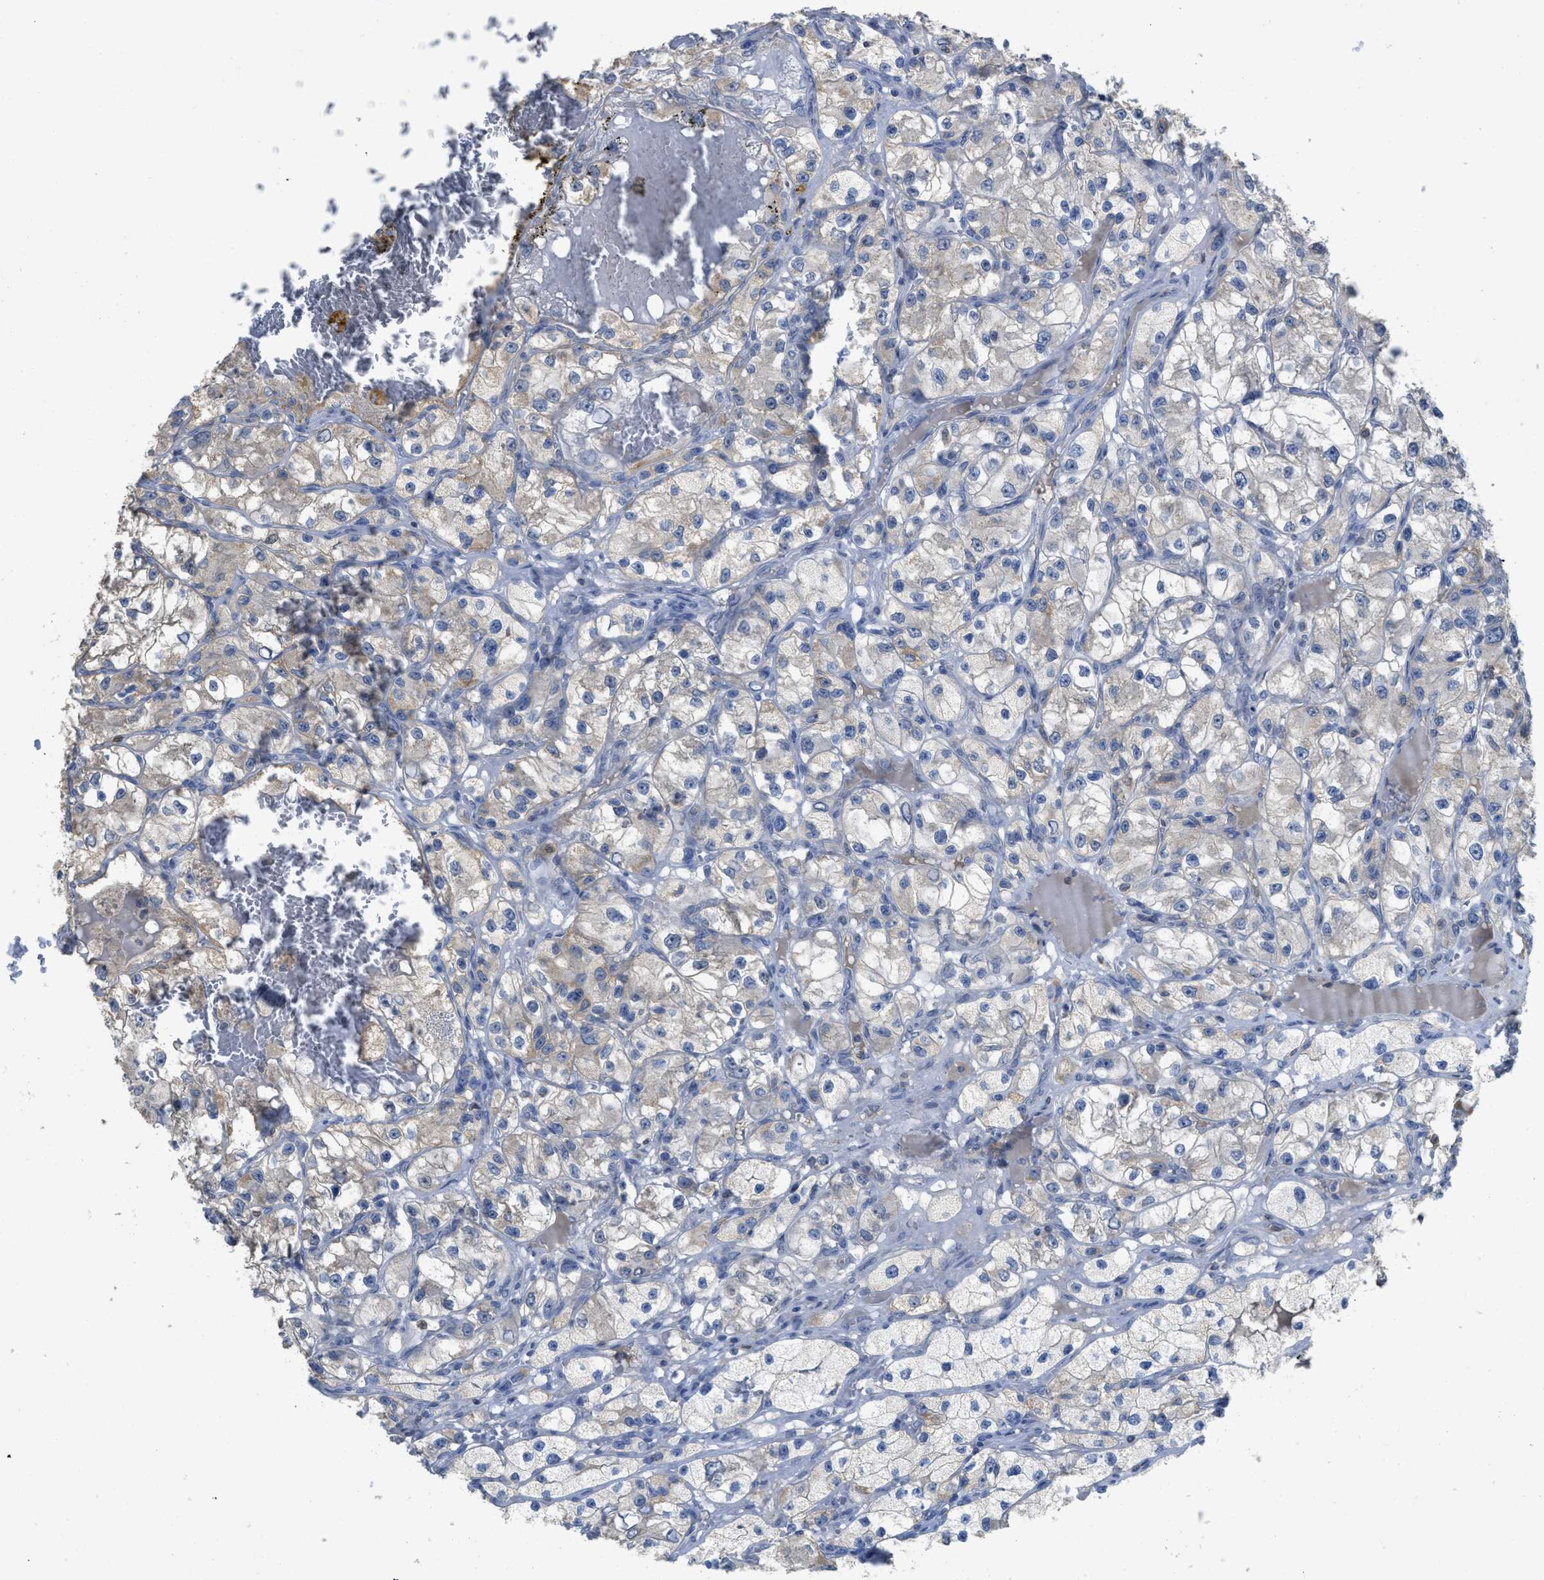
{"staining": {"intensity": "weak", "quantity": "25%-75%", "location": "cytoplasmic/membranous"}, "tissue": "renal cancer", "cell_type": "Tumor cells", "image_type": "cancer", "snomed": [{"axis": "morphology", "description": "Adenocarcinoma, NOS"}, {"axis": "topography", "description": "Kidney"}], "caption": "Human renal cancer stained with a protein marker demonstrates weak staining in tumor cells.", "gene": "SFXN2", "patient": {"sex": "female", "age": 57}}